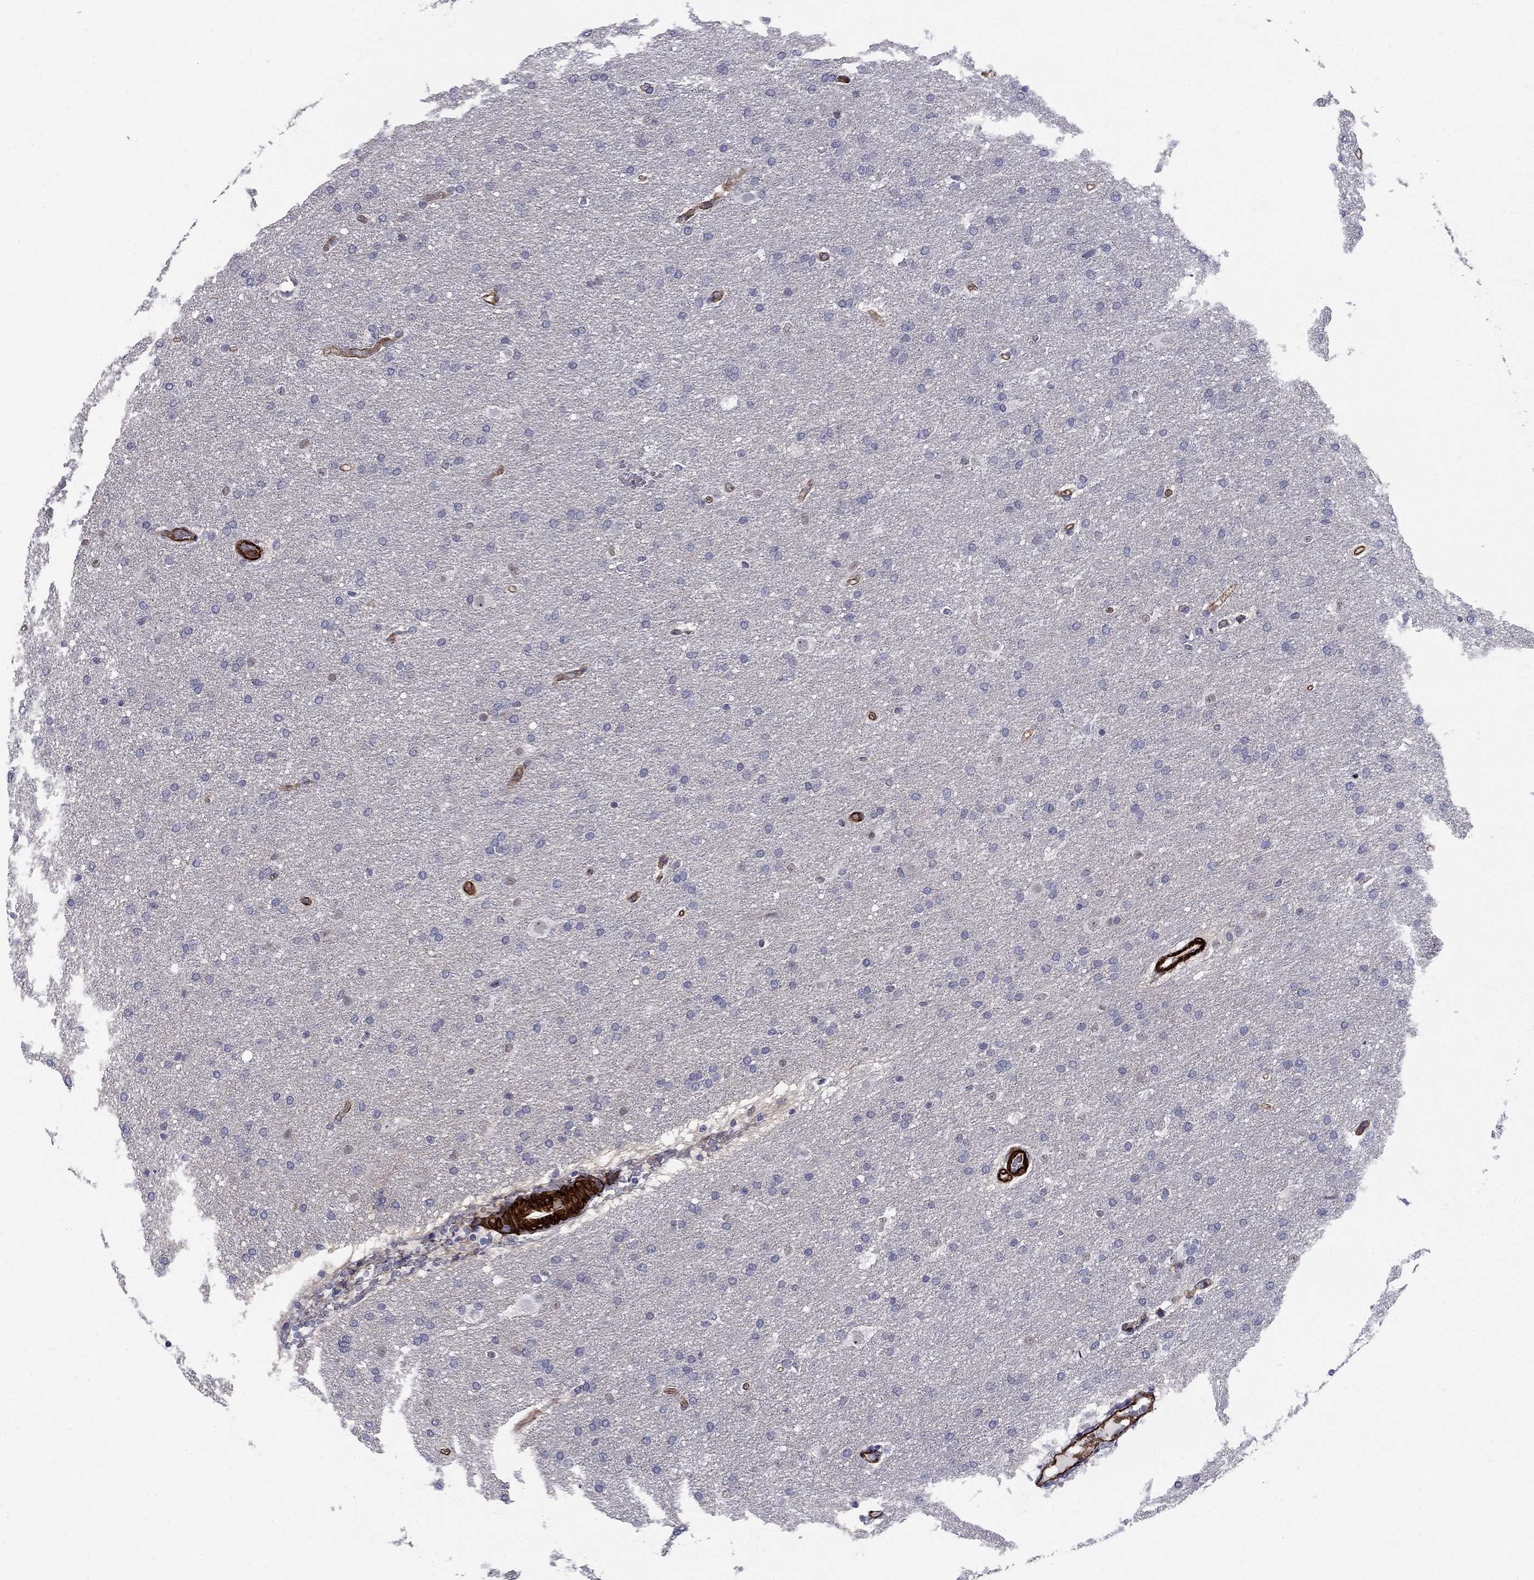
{"staining": {"intensity": "negative", "quantity": "none", "location": "none"}, "tissue": "glioma", "cell_type": "Tumor cells", "image_type": "cancer", "snomed": [{"axis": "morphology", "description": "Glioma, malignant, Low grade"}, {"axis": "topography", "description": "Brain"}], "caption": "Image shows no significant protein expression in tumor cells of glioma.", "gene": "KRBA1", "patient": {"sex": "female", "age": 37}}